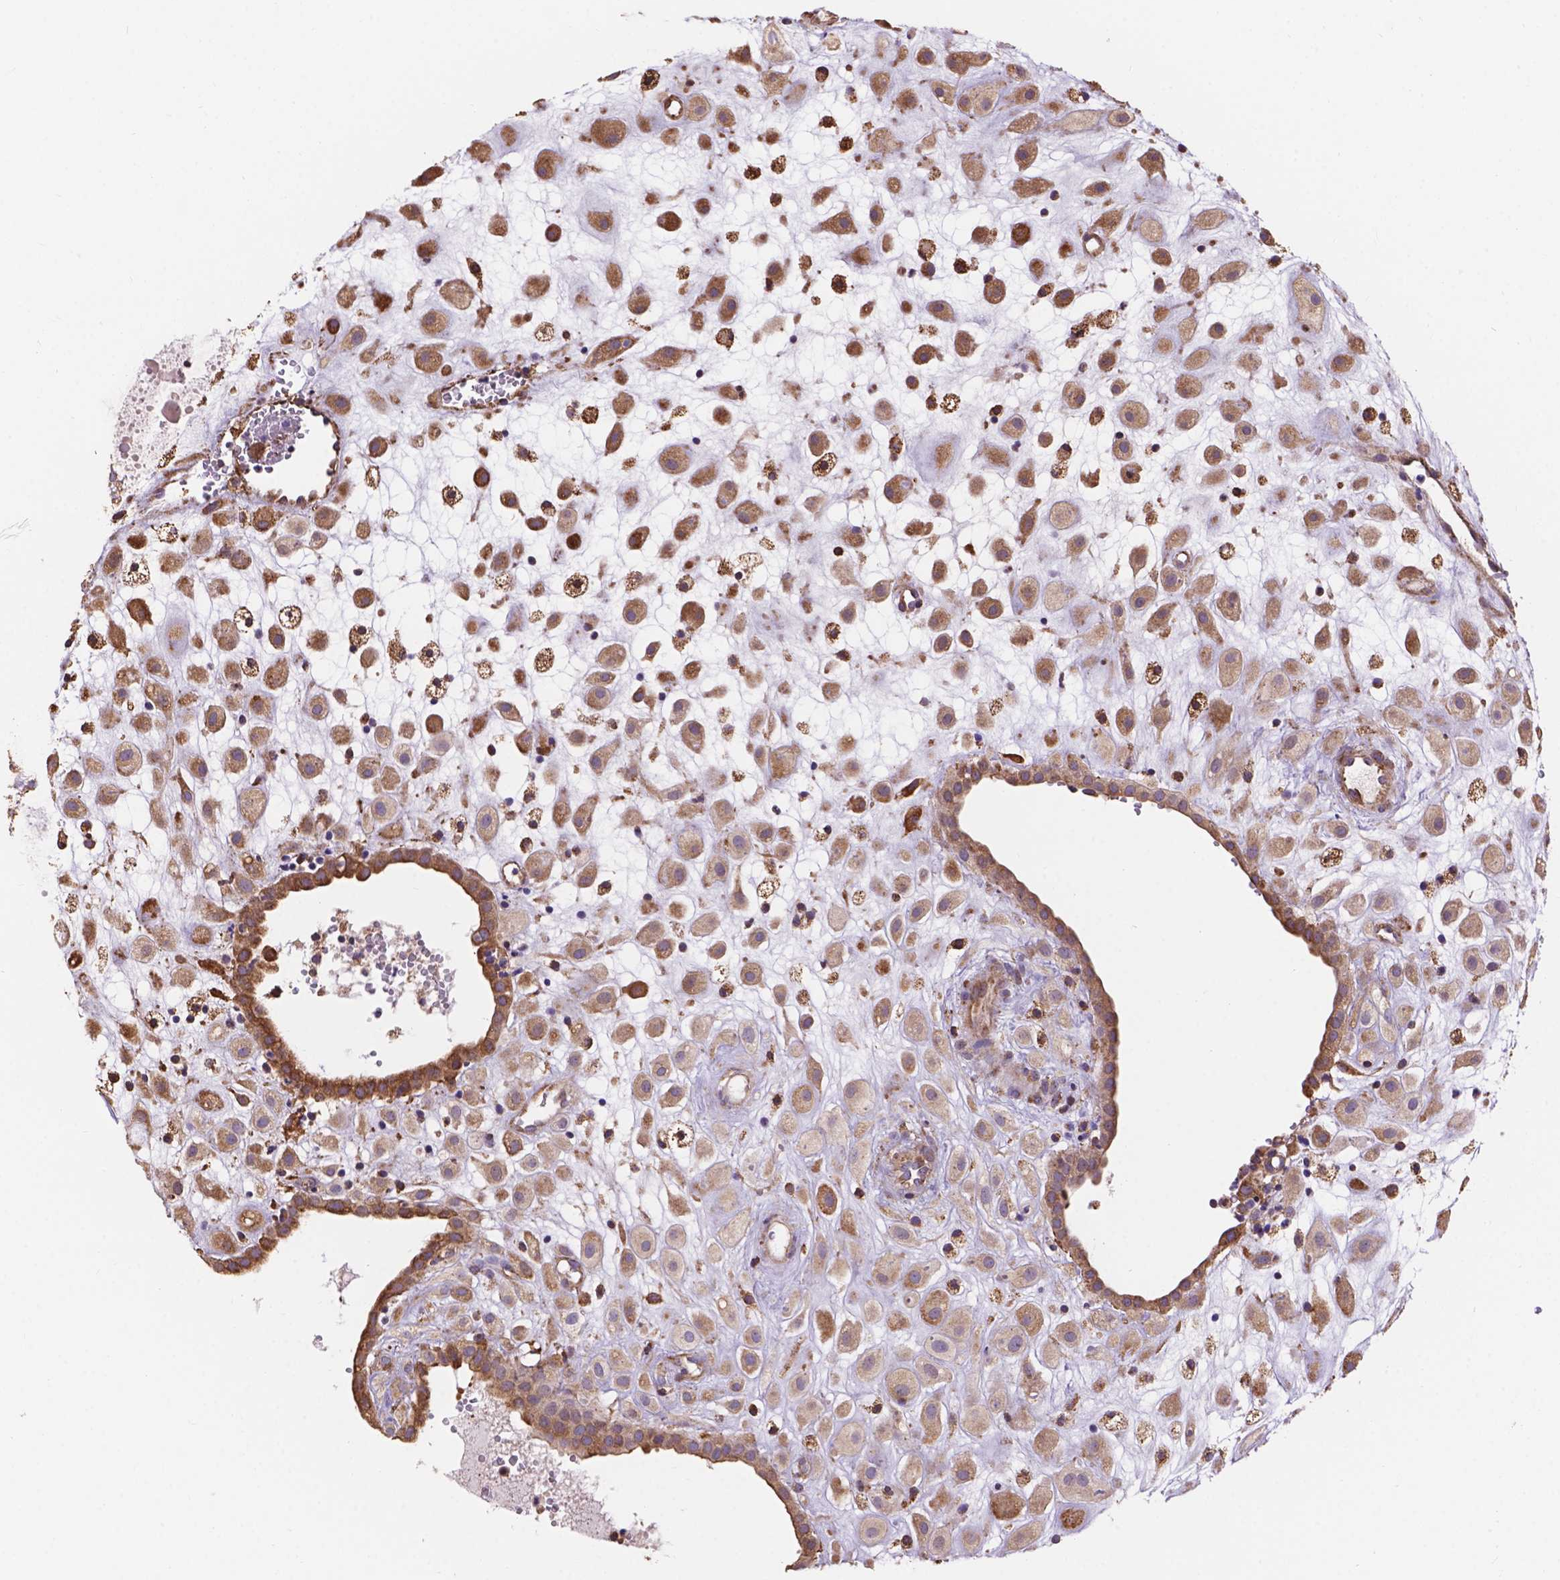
{"staining": {"intensity": "moderate", "quantity": ">75%", "location": "cytoplasmic/membranous"}, "tissue": "placenta", "cell_type": "Decidual cells", "image_type": "normal", "snomed": [{"axis": "morphology", "description": "Normal tissue, NOS"}, {"axis": "topography", "description": "Placenta"}], "caption": "Immunohistochemistry photomicrograph of benign placenta stained for a protein (brown), which reveals medium levels of moderate cytoplasmic/membranous positivity in about >75% of decidual cells.", "gene": "IPO11", "patient": {"sex": "female", "age": 24}}